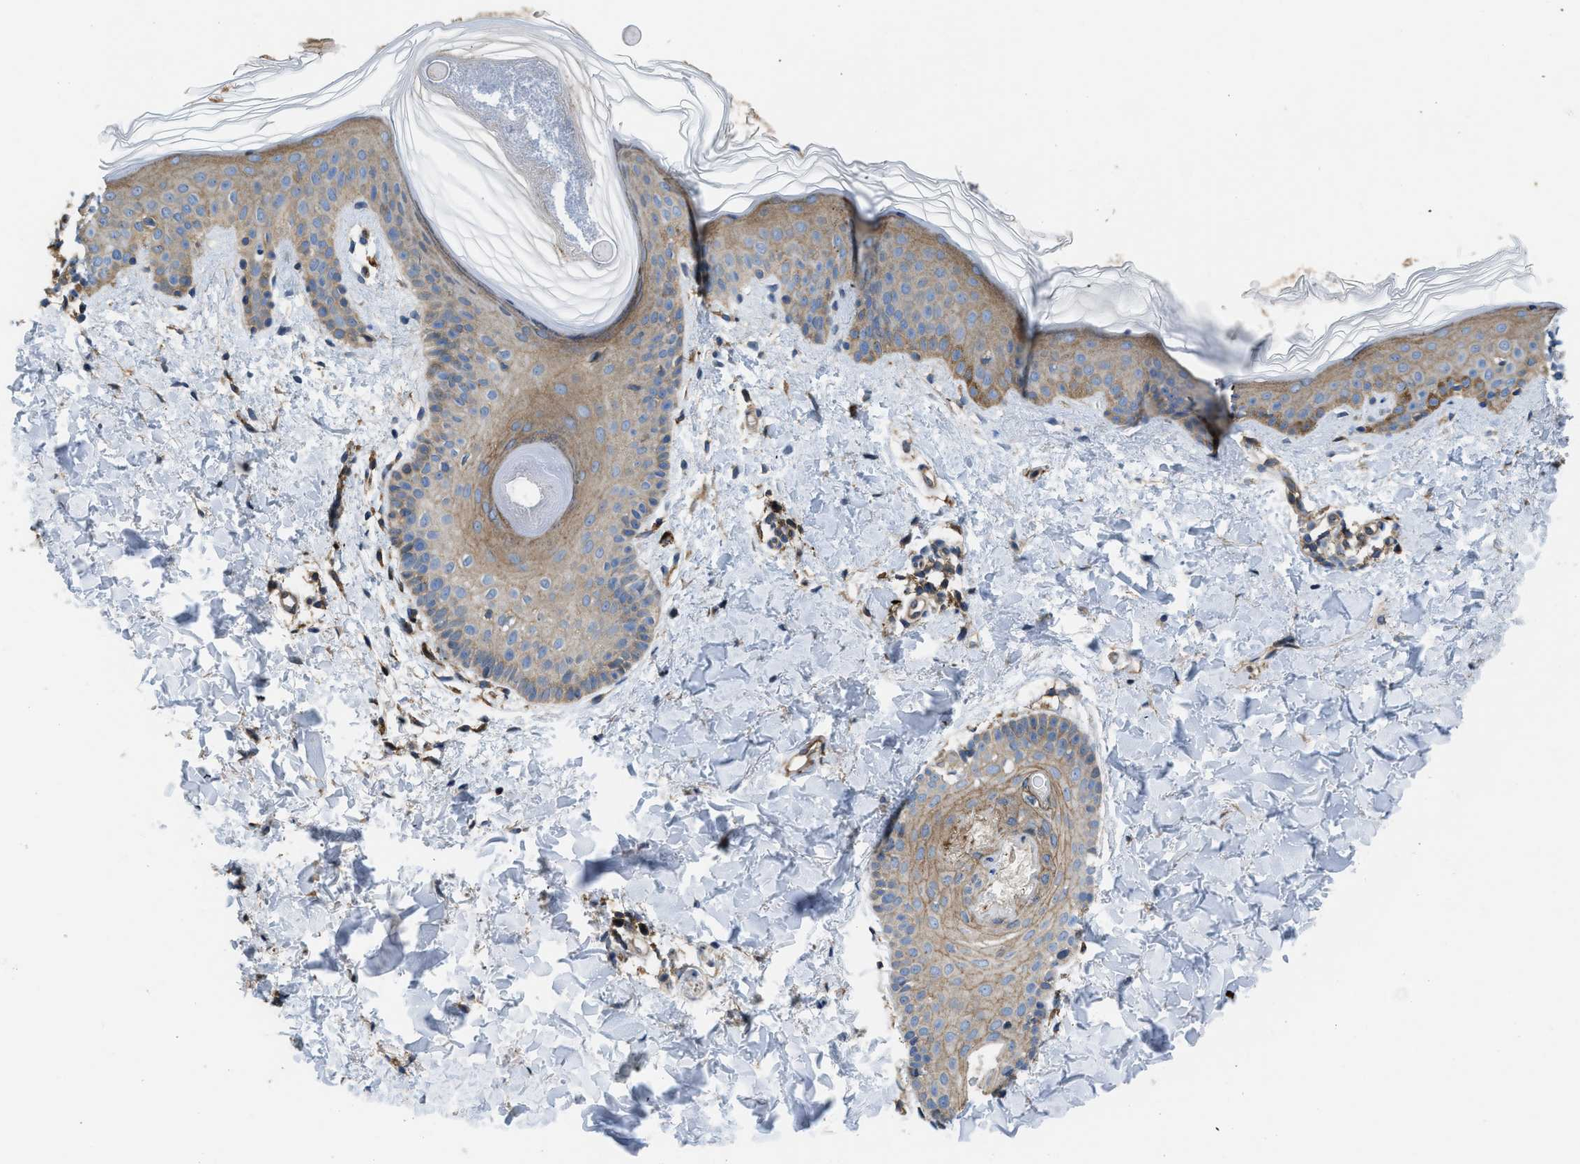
{"staining": {"intensity": "moderate", "quantity": ">75%", "location": "cytoplasmic/membranous"}, "tissue": "skin", "cell_type": "Fibroblasts", "image_type": "normal", "snomed": [{"axis": "morphology", "description": "Normal tissue, NOS"}, {"axis": "topography", "description": "Skin"}], "caption": "Protein staining of benign skin shows moderate cytoplasmic/membranous expression in about >75% of fibroblasts.", "gene": "MYO18A", "patient": {"sex": "male", "age": 40}}